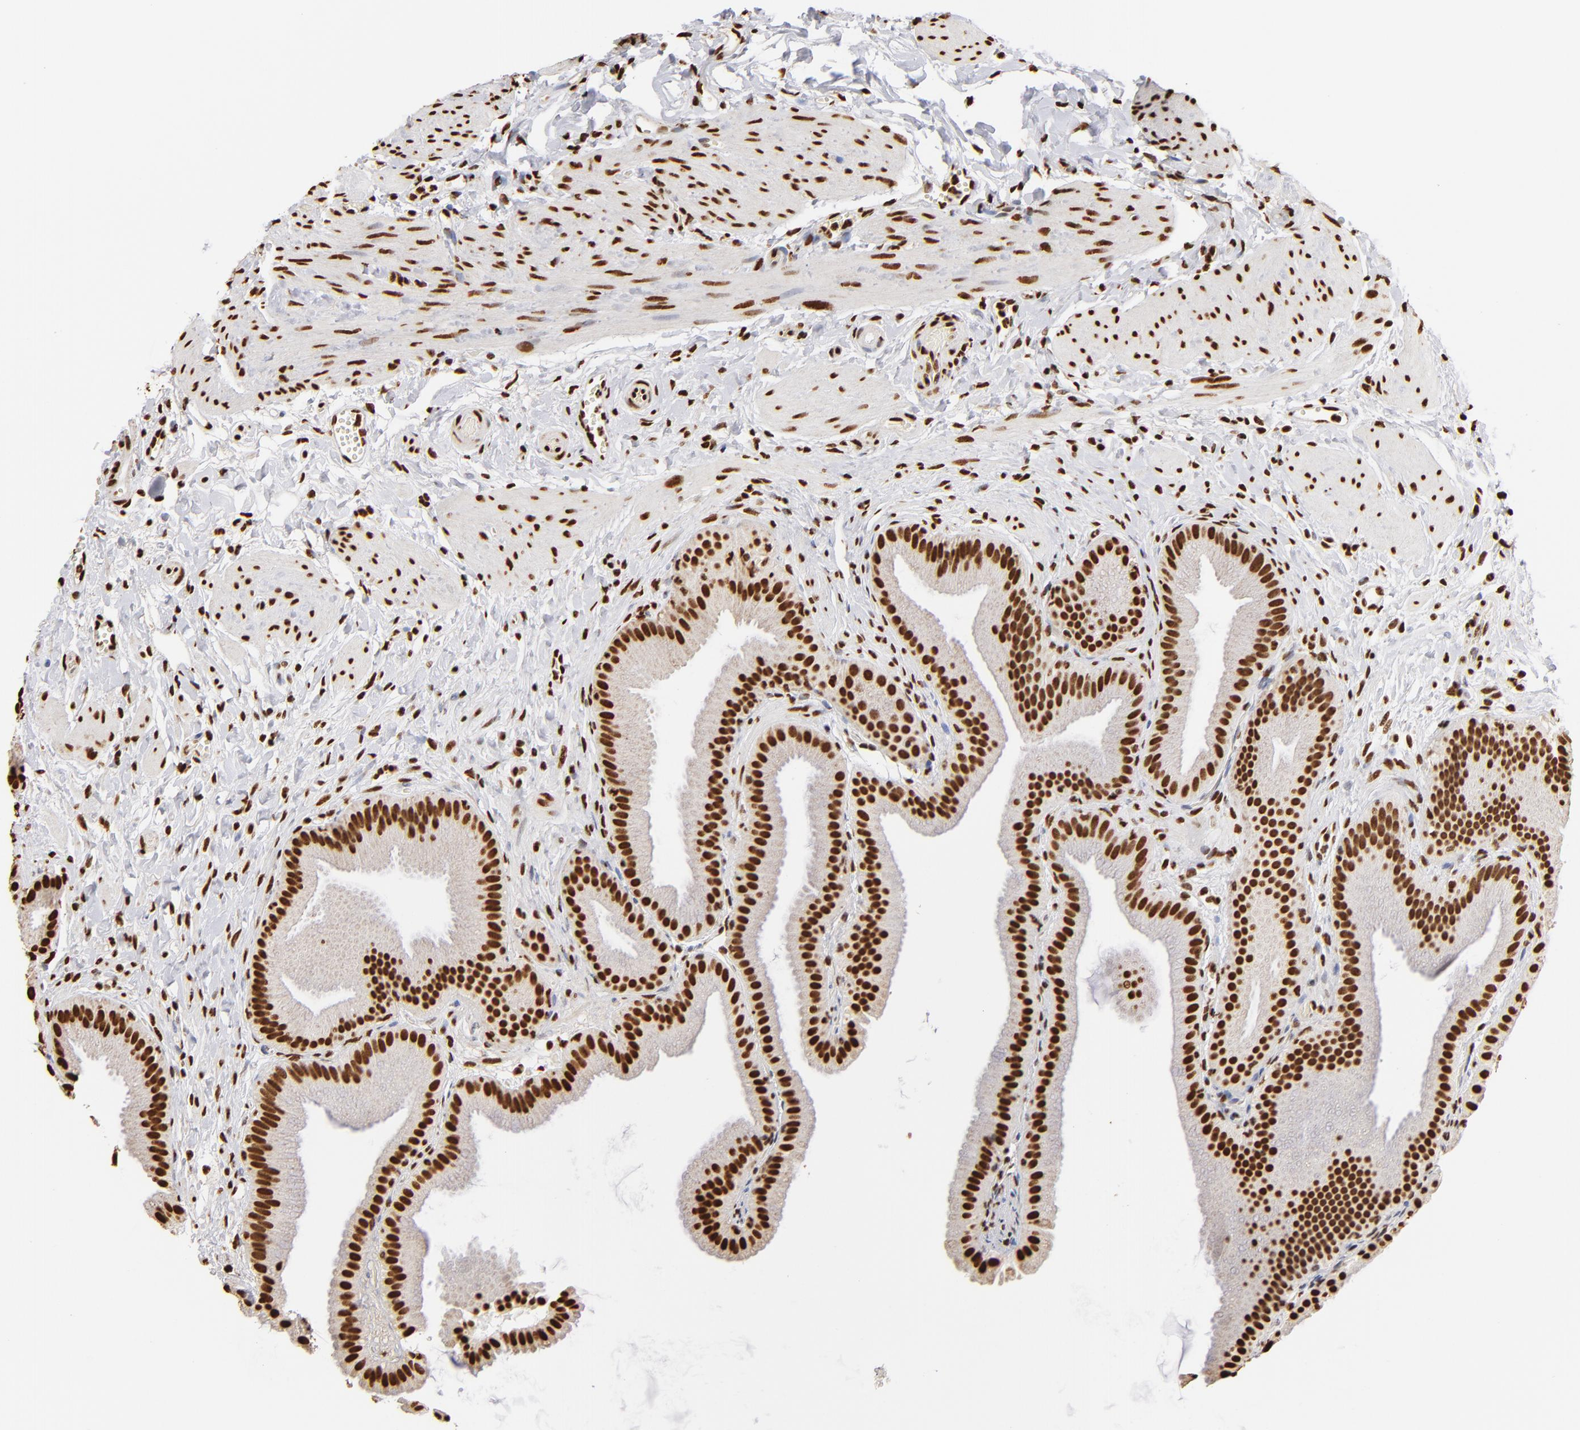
{"staining": {"intensity": "strong", "quantity": ">75%", "location": "nuclear"}, "tissue": "gallbladder", "cell_type": "Glandular cells", "image_type": "normal", "snomed": [{"axis": "morphology", "description": "Normal tissue, NOS"}, {"axis": "topography", "description": "Gallbladder"}], "caption": "A micrograph showing strong nuclear staining in approximately >75% of glandular cells in benign gallbladder, as visualized by brown immunohistochemical staining.", "gene": "ILF3", "patient": {"sex": "female", "age": 63}}